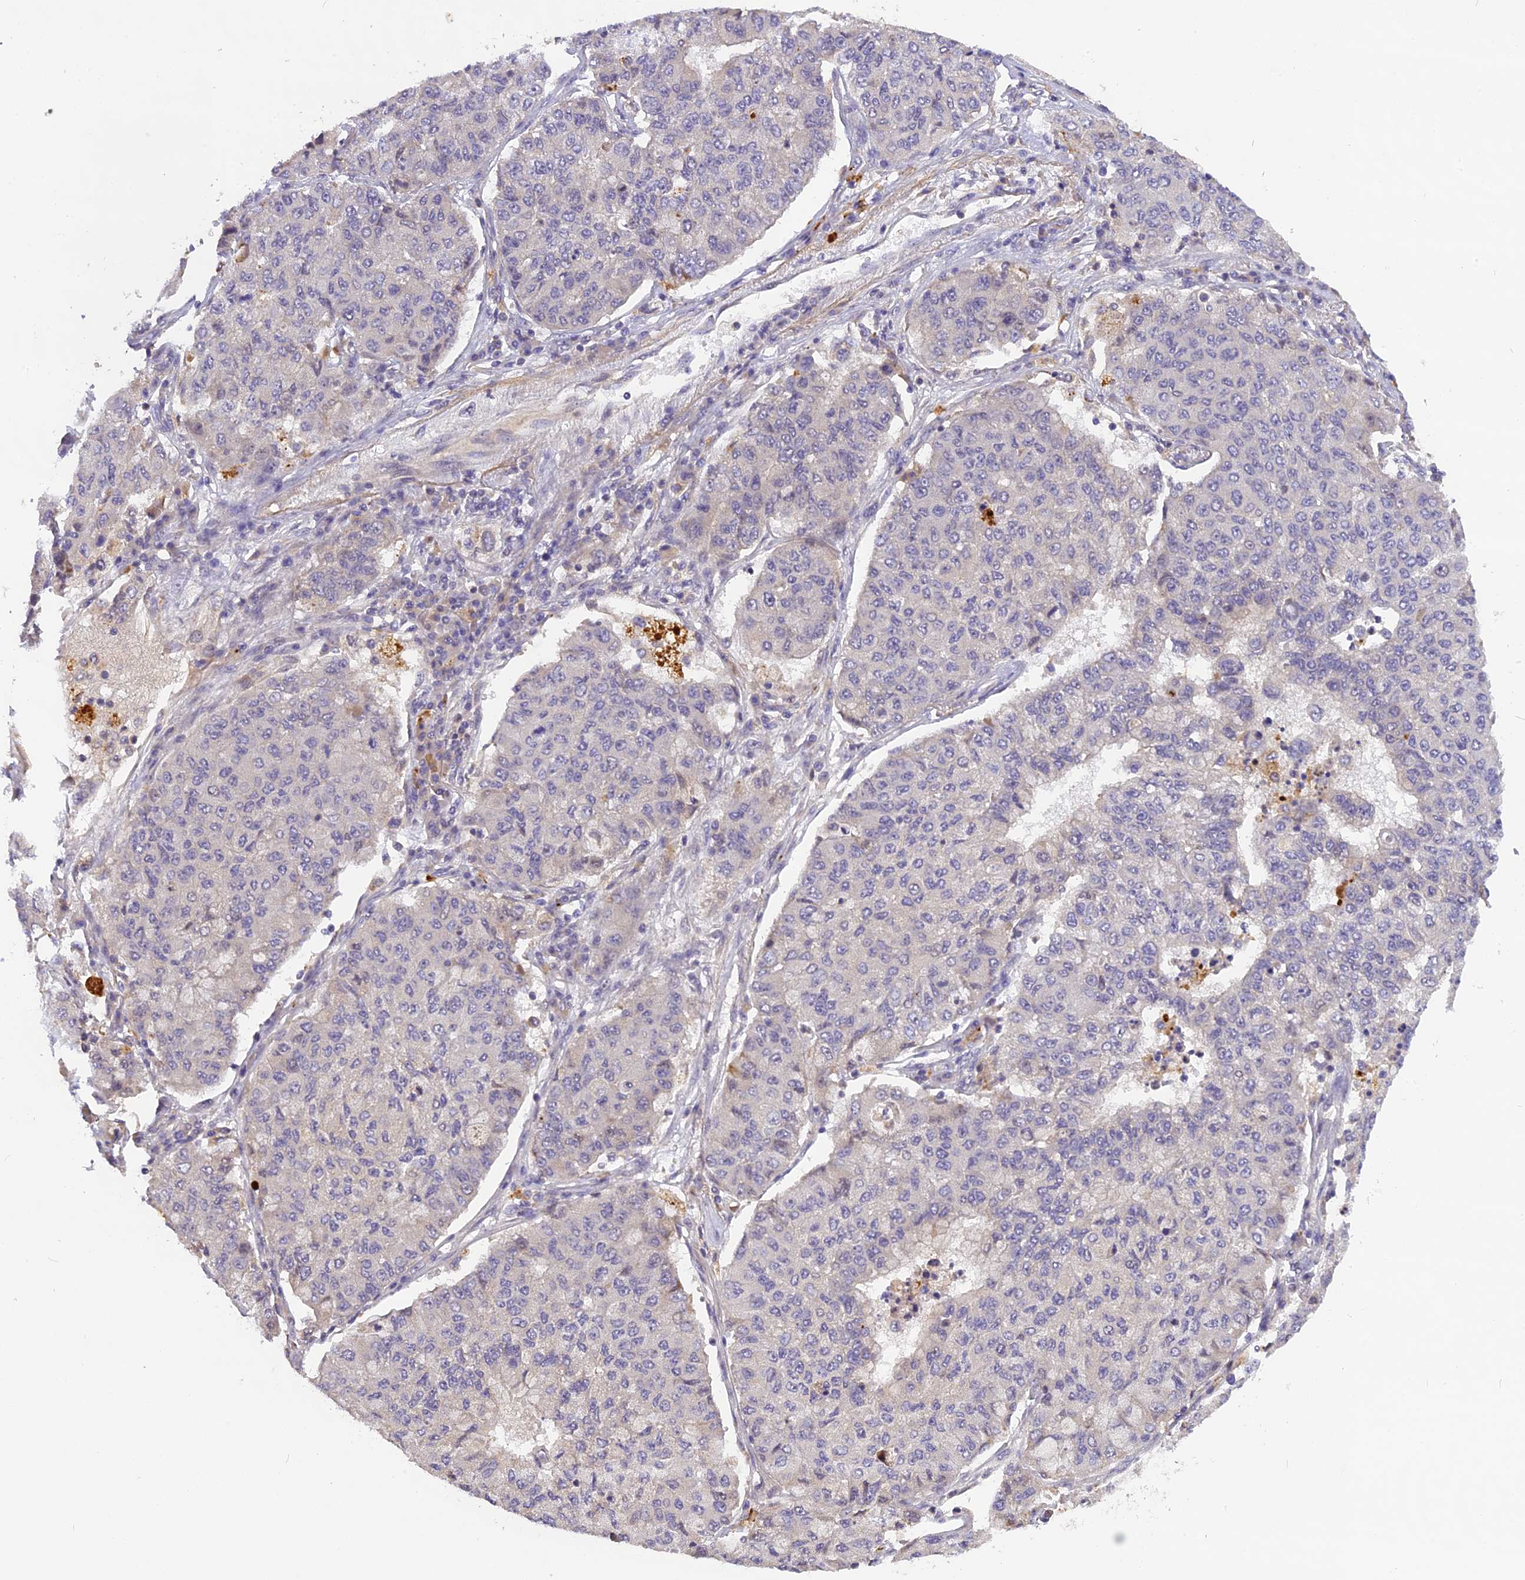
{"staining": {"intensity": "negative", "quantity": "none", "location": "none"}, "tissue": "lung cancer", "cell_type": "Tumor cells", "image_type": "cancer", "snomed": [{"axis": "morphology", "description": "Squamous cell carcinoma, NOS"}, {"axis": "topography", "description": "Lung"}], "caption": "High power microscopy image of an immunohistochemistry (IHC) histopathology image of squamous cell carcinoma (lung), revealing no significant positivity in tumor cells.", "gene": "FNIP2", "patient": {"sex": "male", "age": 74}}